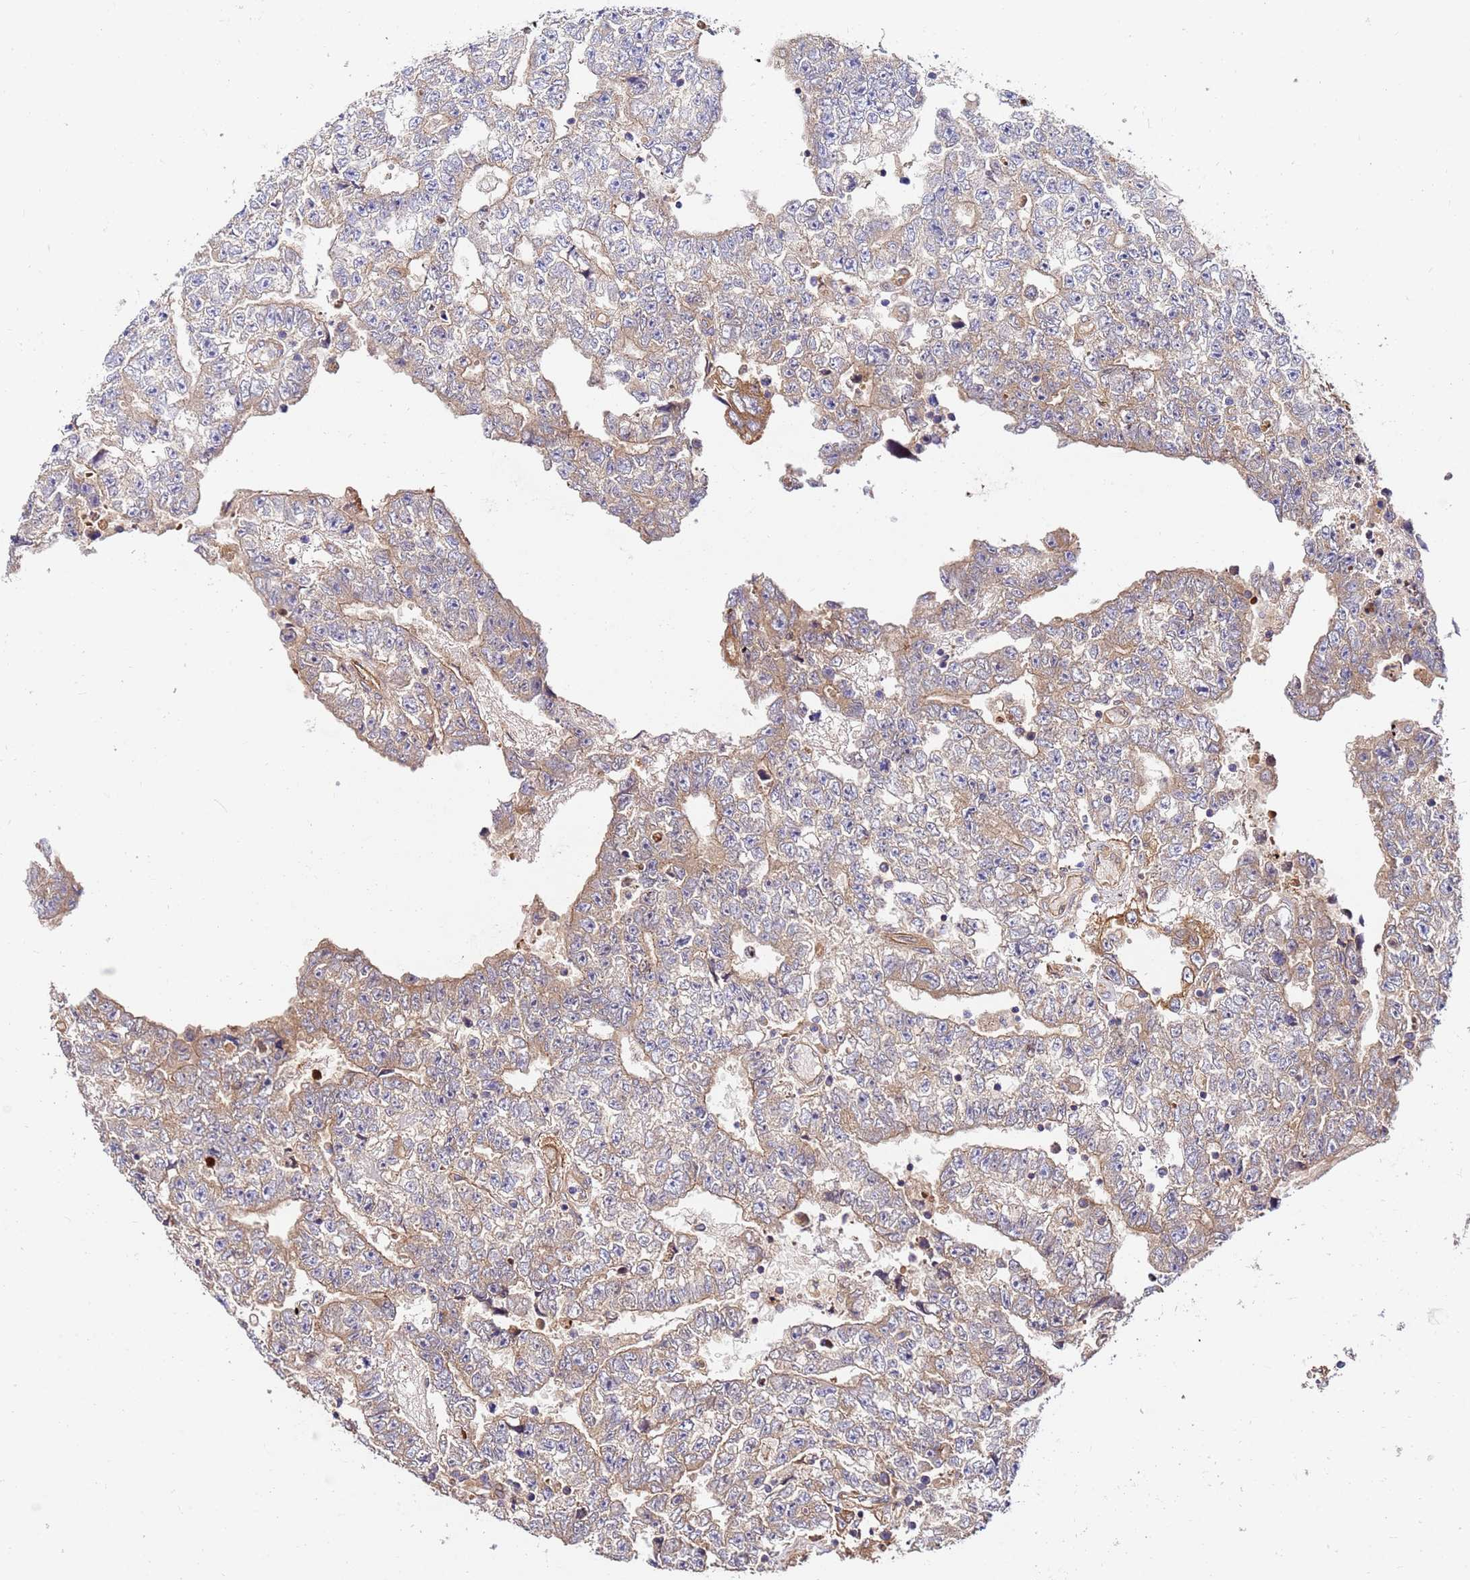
{"staining": {"intensity": "weak", "quantity": "25%-75%", "location": "cytoplasmic/membranous"}, "tissue": "testis cancer", "cell_type": "Tumor cells", "image_type": "cancer", "snomed": [{"axis": "morphology", "description": "Carcinoma, Embryonal, NOS"}, {"axis": "topography", "description": "Testis"}], "caption": "Human testis cancer stained with a brown dye reveals weak cytoplasmic/membranous positive expression in approximately 25%-75% of tumor cells.", "gene": "WWC2", "patient": {"sex": "male", "age": 25}}